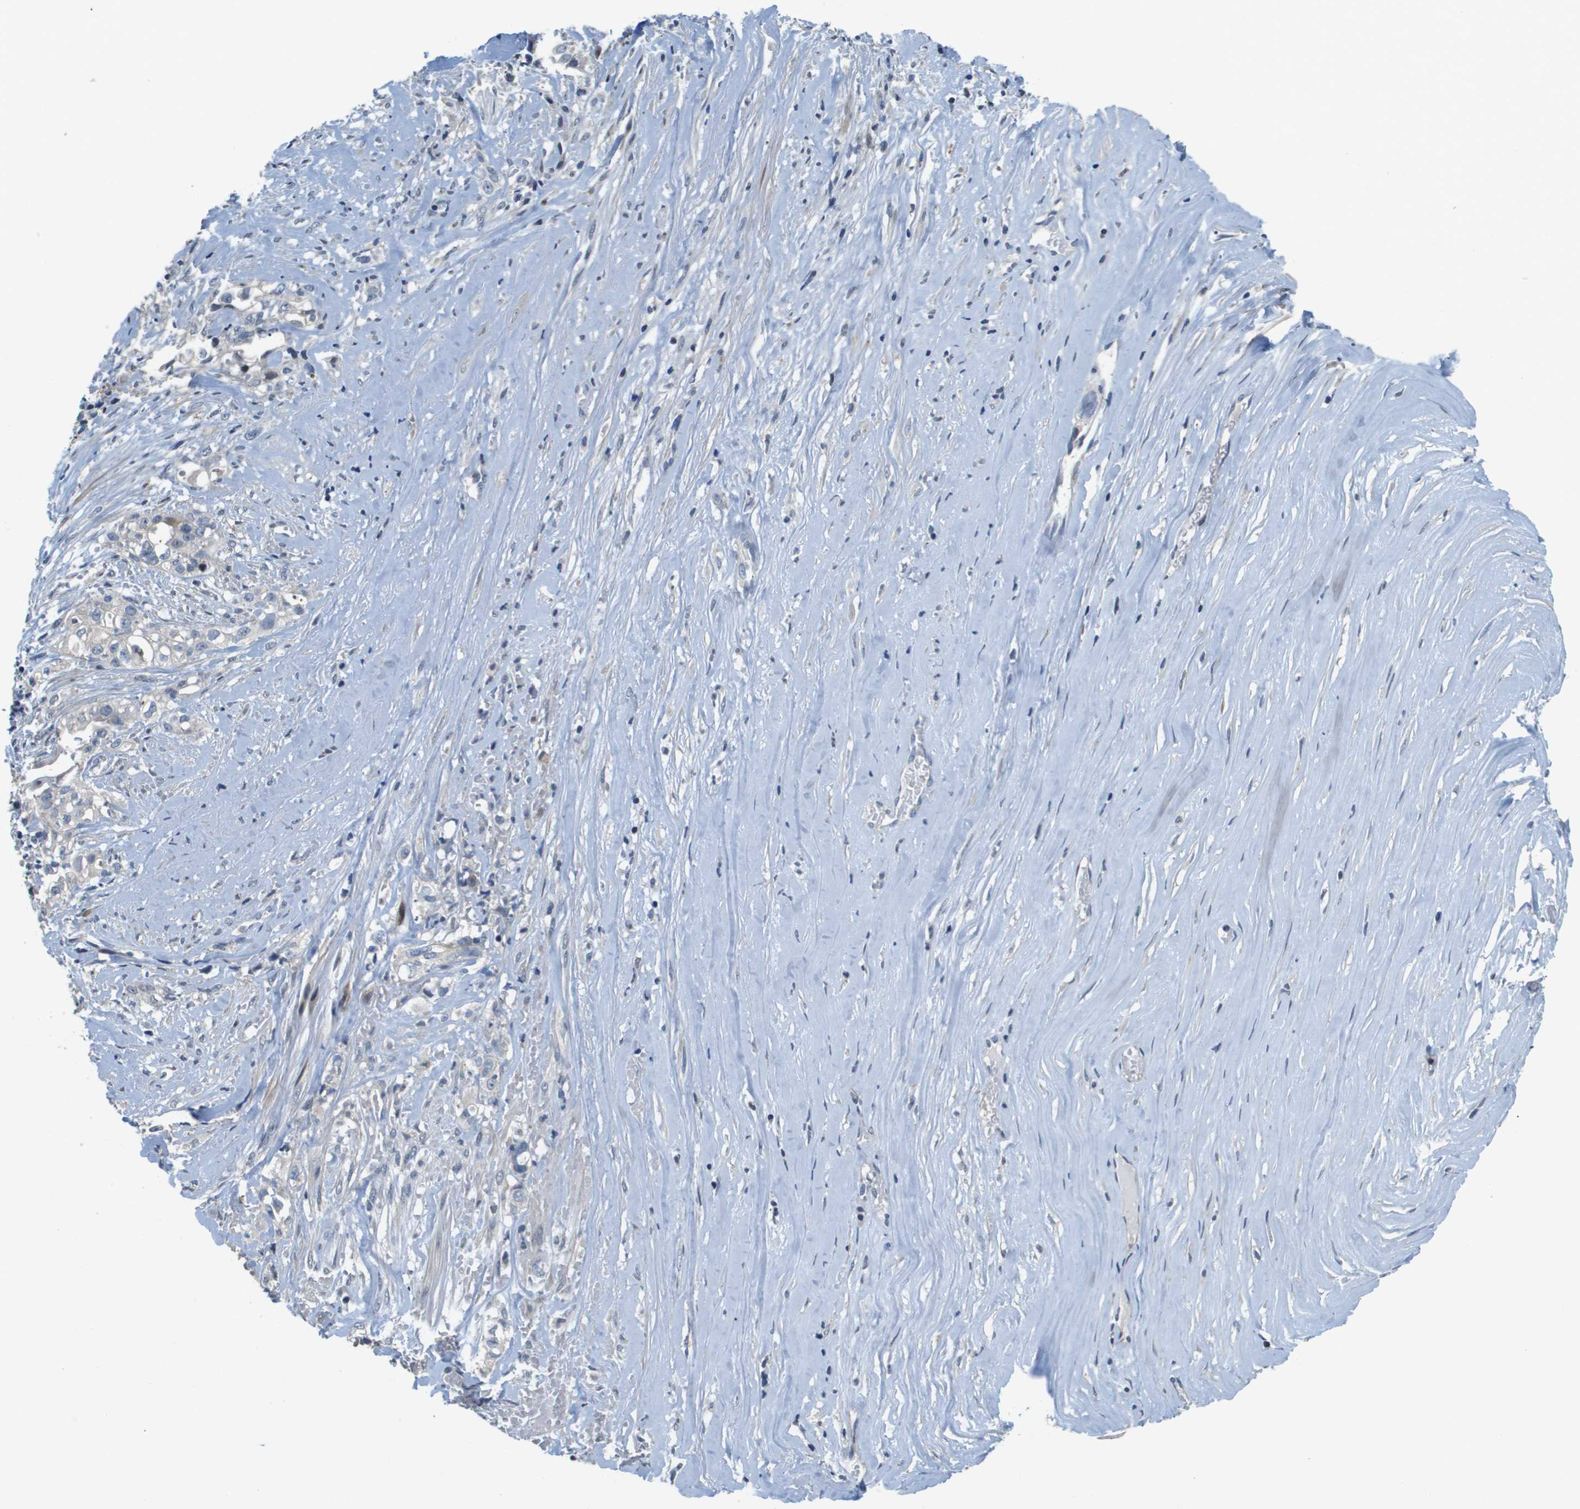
{"staining": {"intensity": "weak", "quantity": "<25%", "location": "cytoplasmic/membranous"}, "tissue": "liver cancer", "cell_type": "Tumor cells", "image_type": "cancer", "snomed": [{"axis": "morphology", "description": "Cholangiocarcinoma"}, {"axis": "topography", "description": "Liver"}], "caption": "Histopathology image shows no significant protein positivity in tumor cells of liver cancer.", "gene": "SCN4B", "patient": {"sex": "female", "age": 70}}